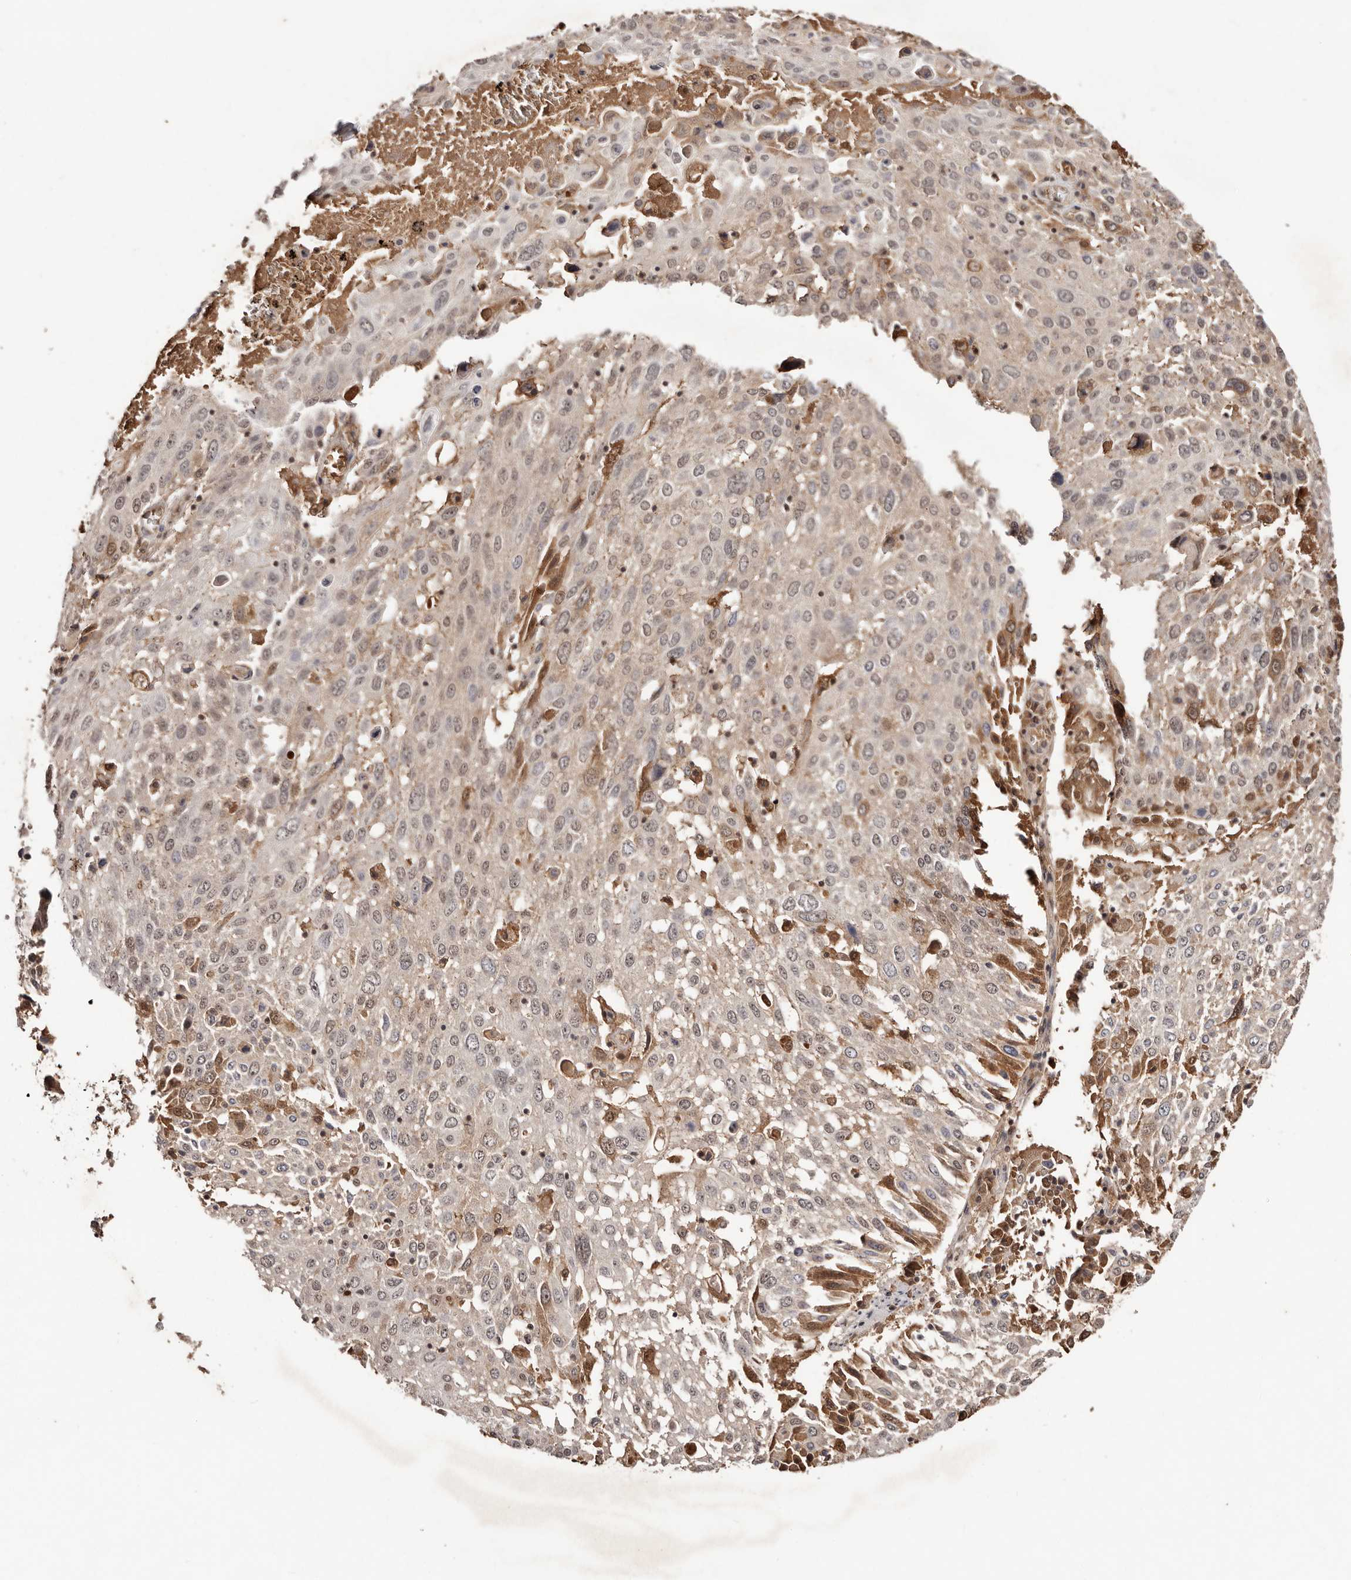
{"staining": {"intensity": "moderate", "quantity": "<25%", "location": "cytoplasmic/membranous,nuclear"}, "tissue": "lung cancer", "cell_type": "Tumor cells", "image_type": "cancer", "snomed": [{"axis": "morphology", "description": "Squamous cell carcinoma, NOS"}, {"axis": "topography", "description": "Lung"}], "caption": "The image displays a brown stain indicating the presence of a protein in the cytoplasmic/membranous and nuclear of tumor cells in lung squamous cell carcinoma.", "gene": "BICRAL", "patient": {"sex": "male", "age": 65}}